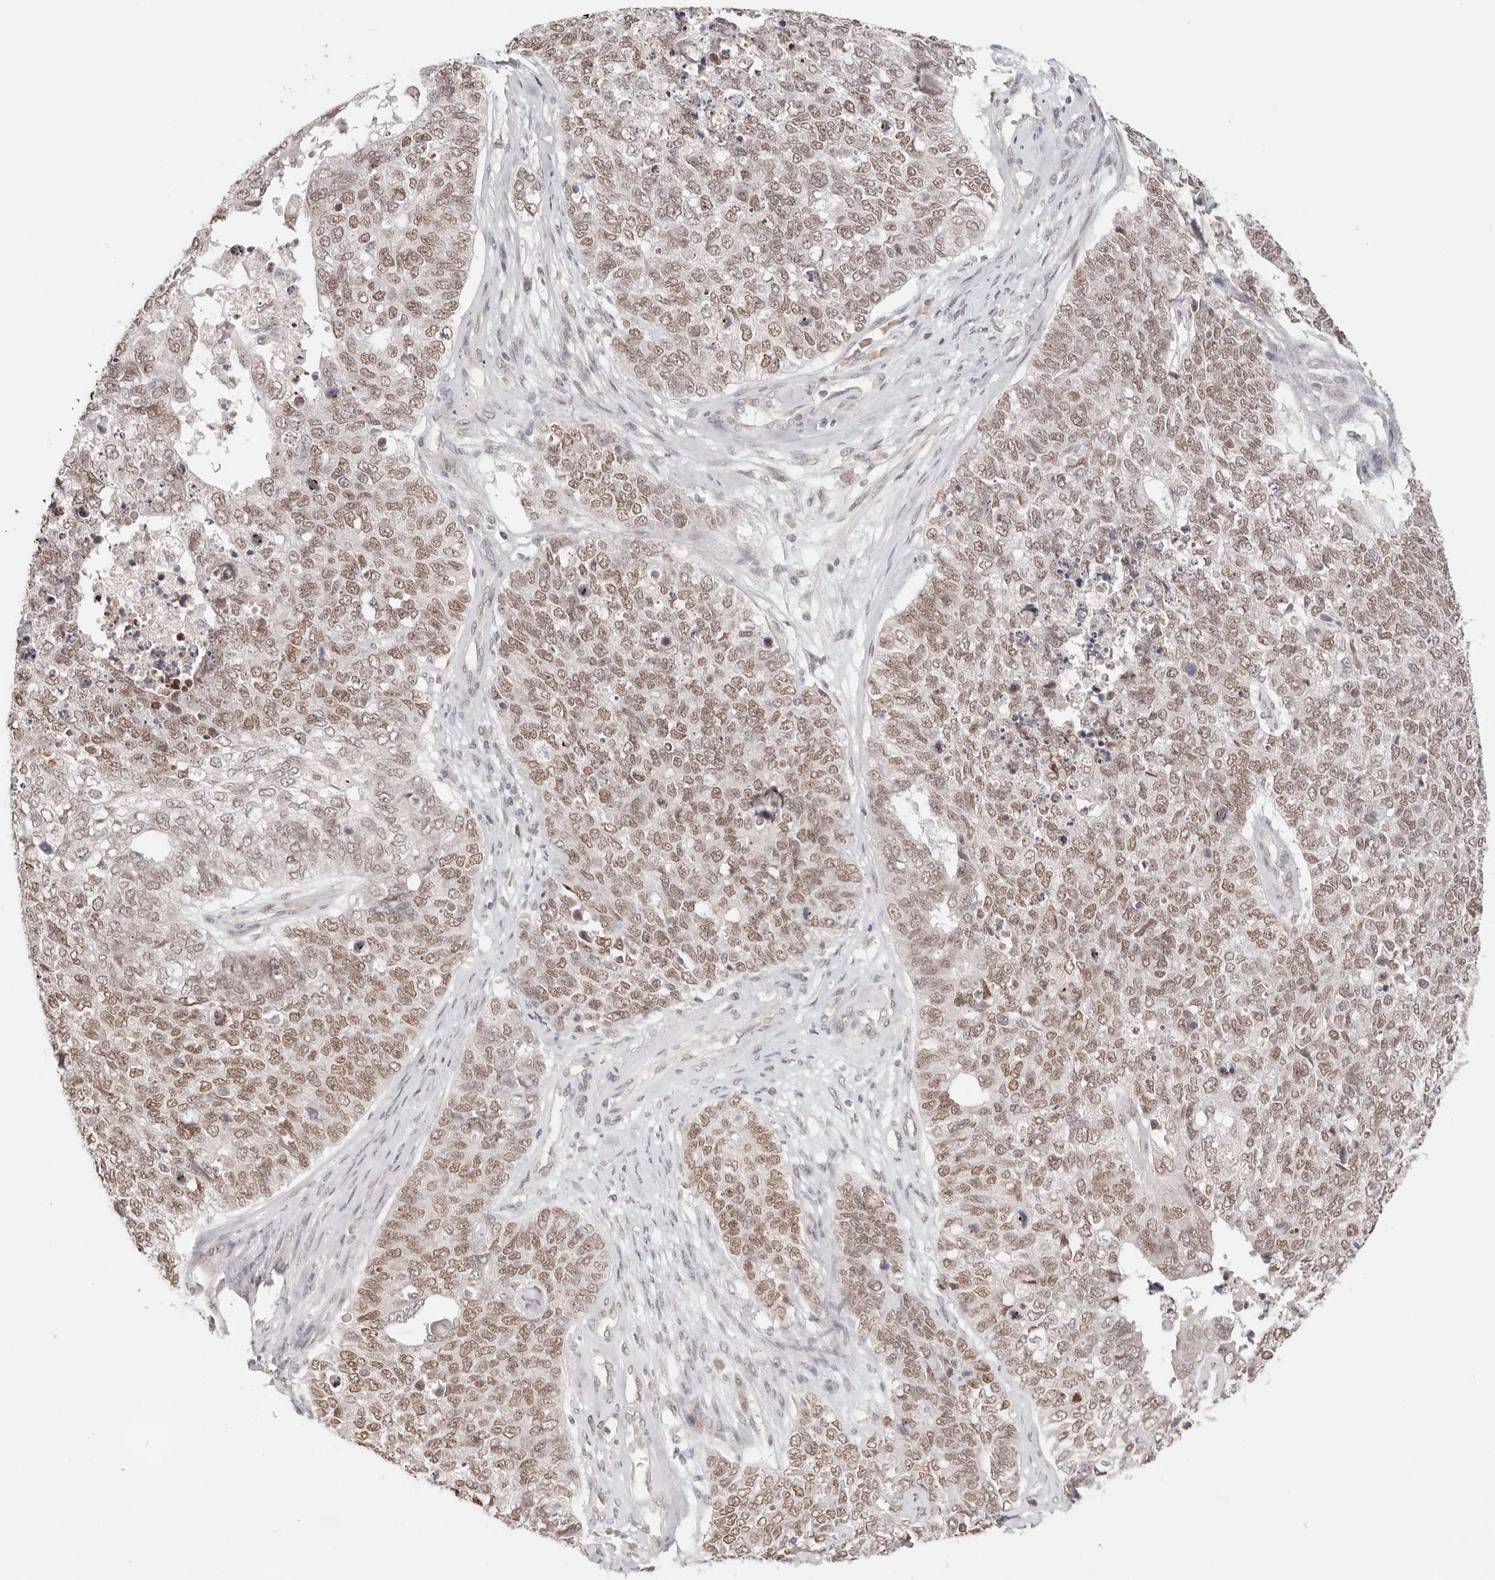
{"staining": {"intensity": "moderate", "quantity": ">75%", "location": "nuclear"}, "tissue": "cervical cancer", "cell_type": "Tumor cells", "image_type": "cancer", "snomed": [{"axis": "morphology", "description": "Squamous cell carcinoma, NOS"}, {"axis": "topography", "description": "Cervix"}], "caption": "There is medium levels of moderate nuclear expression in tumor cells of cervical cancer (squamous cell carcinoma), as demonstrated by immunohistochemical staining (brown color).", "gene": "RFC3", "patient": {"sex": "female", "age": 63}}